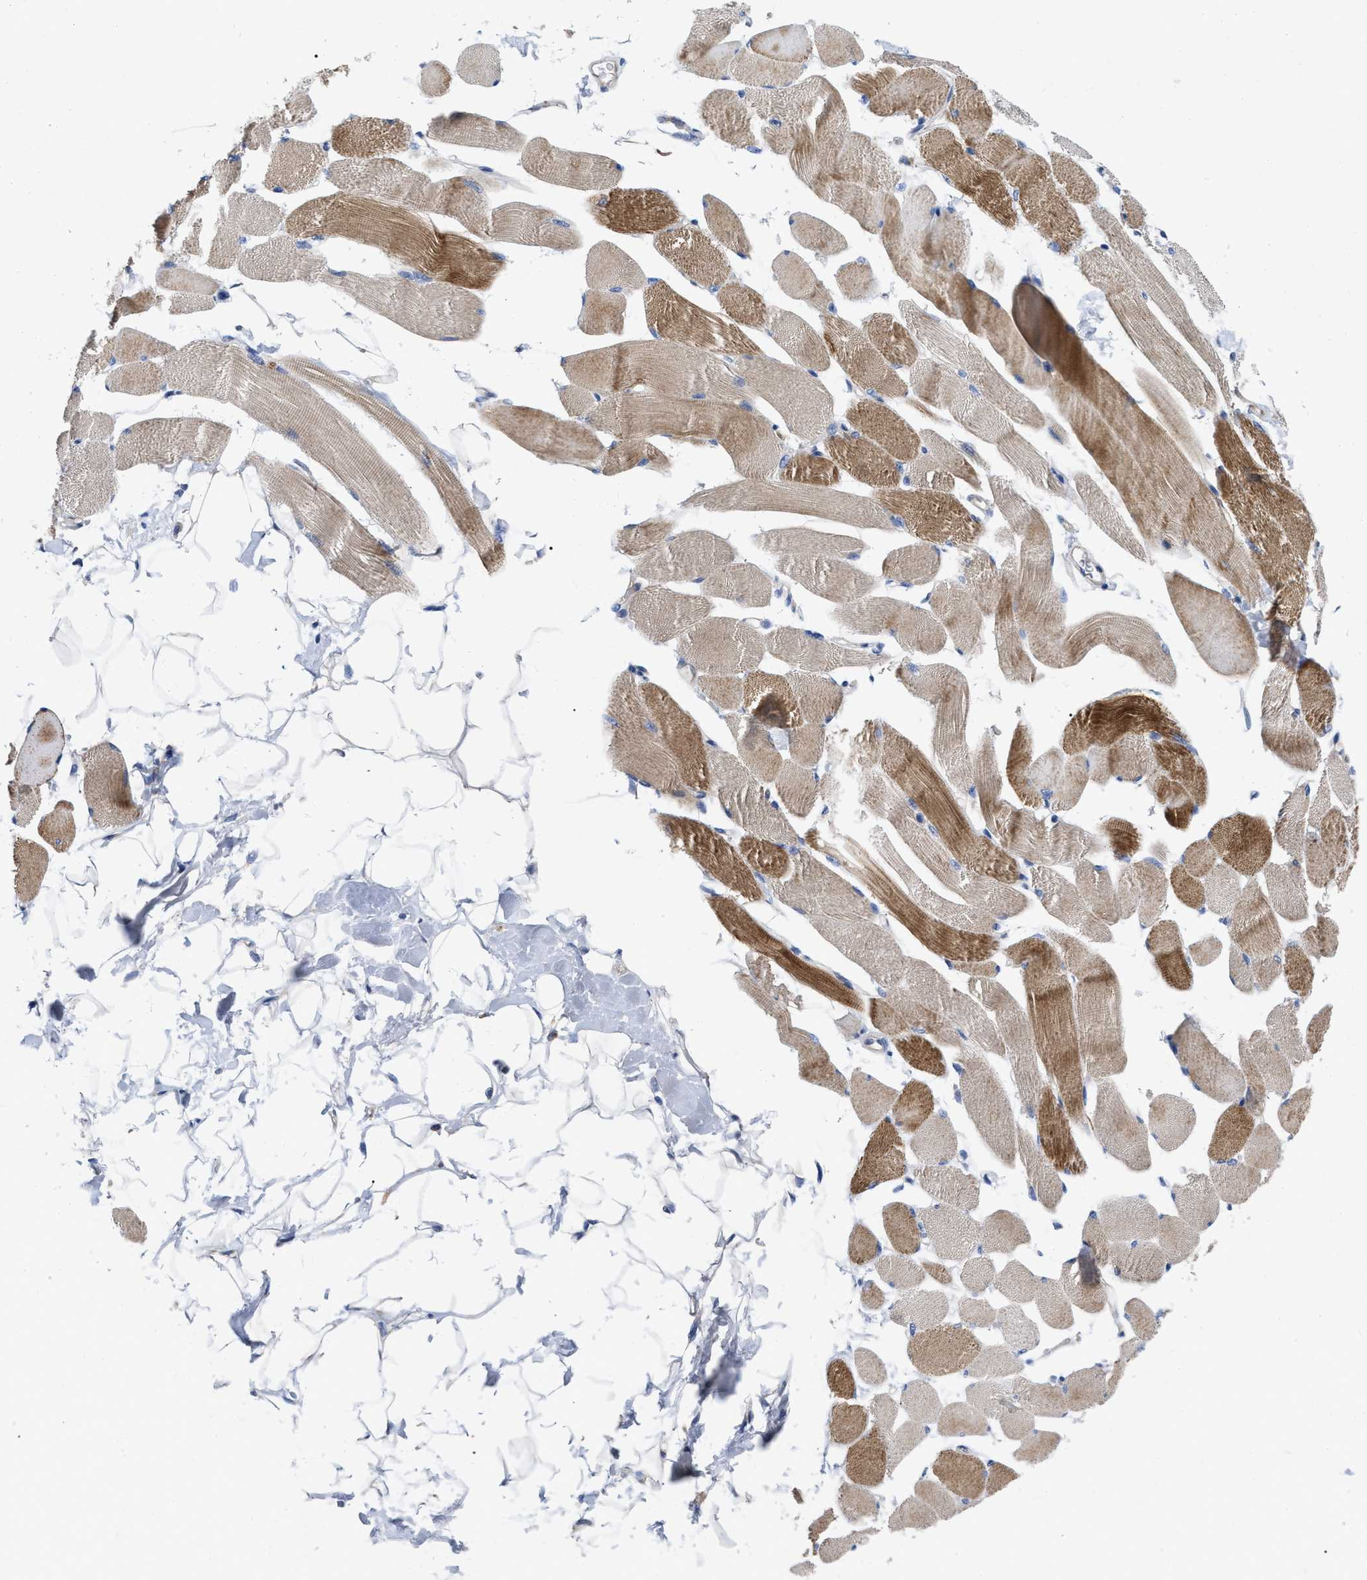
{"staining": {"intensity": "moderate", "quantity": ">75%", "location": "cytoplasmic/membranous"}, "tissue": "skeletal muscle", "cell_type": "Myocytes", "image_type": "normal", "snomed": [{"axis": "morphology", "description": "Normal tissue, NOS"}, {"axis": "topography", "description": "Skeletal muscle"}, {"axis": "topography", "description": "Peripheral nerve tissue"}], "caption": "The micrograph displays immunohistochemical staining of normal skeletal muscle. There is moderate cytoplasmic/membranous positivity is appreciated in about >75% of myocytes. The staining was performed using DAB to visualize the protein expression in brown, while the nuclei were stained in blue with hematoxylin (Magnification: 20x).", "gene": "RAP1GDS1", "patient": {"sex": "female", "age": 84}}